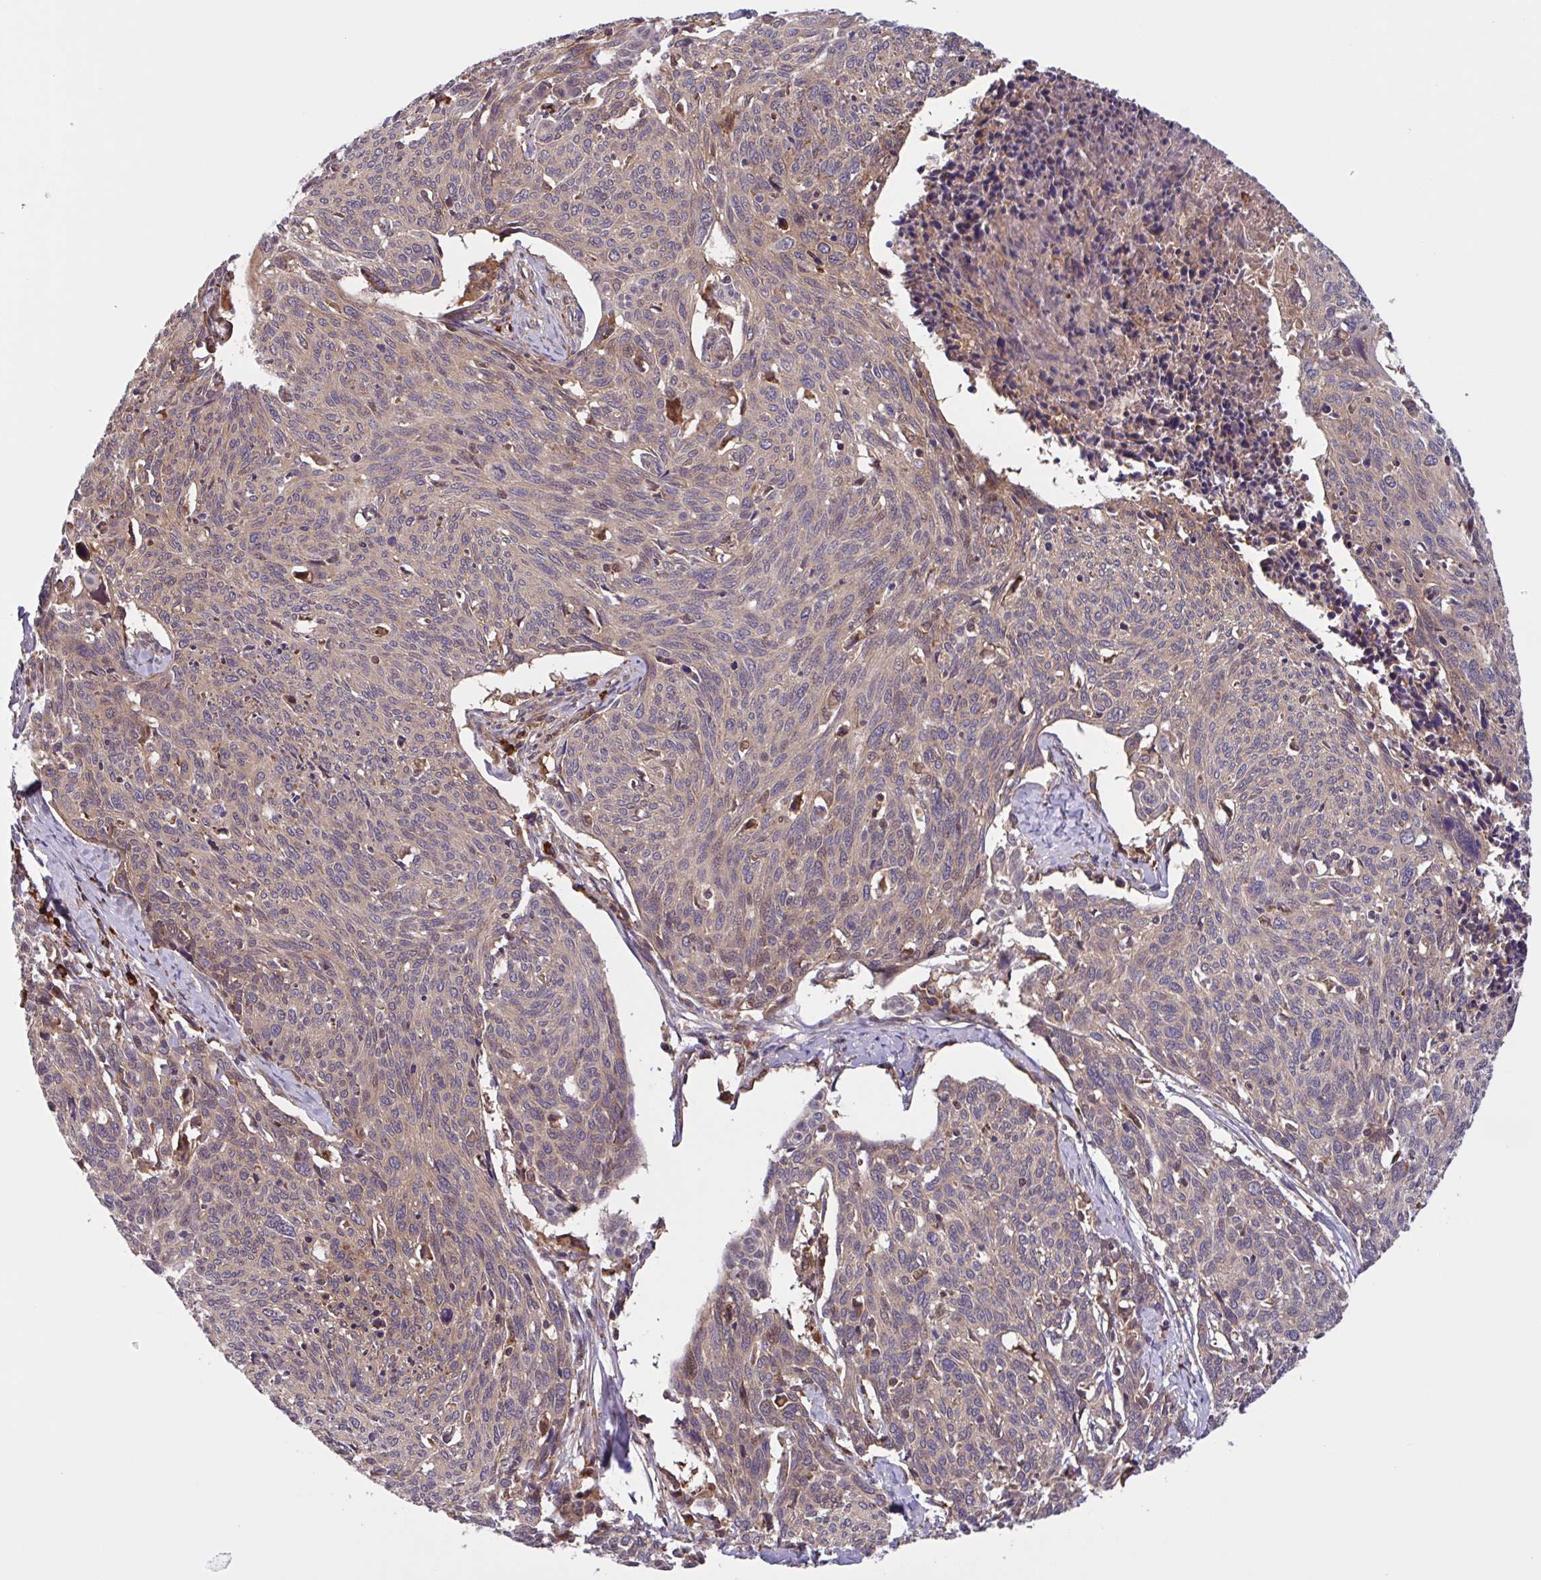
{"staining": {"intensity": "weak", "quantity": ">75%", "location": "cytoplasmic/membranous"}, "tissue": "cervical cancer", "cell_type": "Tumor cells", "image_type": "cancer", "snomed": [{"axis": "morphology", "description": "Squamous cell carcinoma, NOS"}, {"axis": "topography", "description": "Cervix"}], "caption": "Immunohistochemical staining of cervical cancer shows low levels of weak cytoplasmic/membranous expression in about >75% of tumor cells.", "gene": "INTS10", "patient": {"sex": "female", "age": 49}}